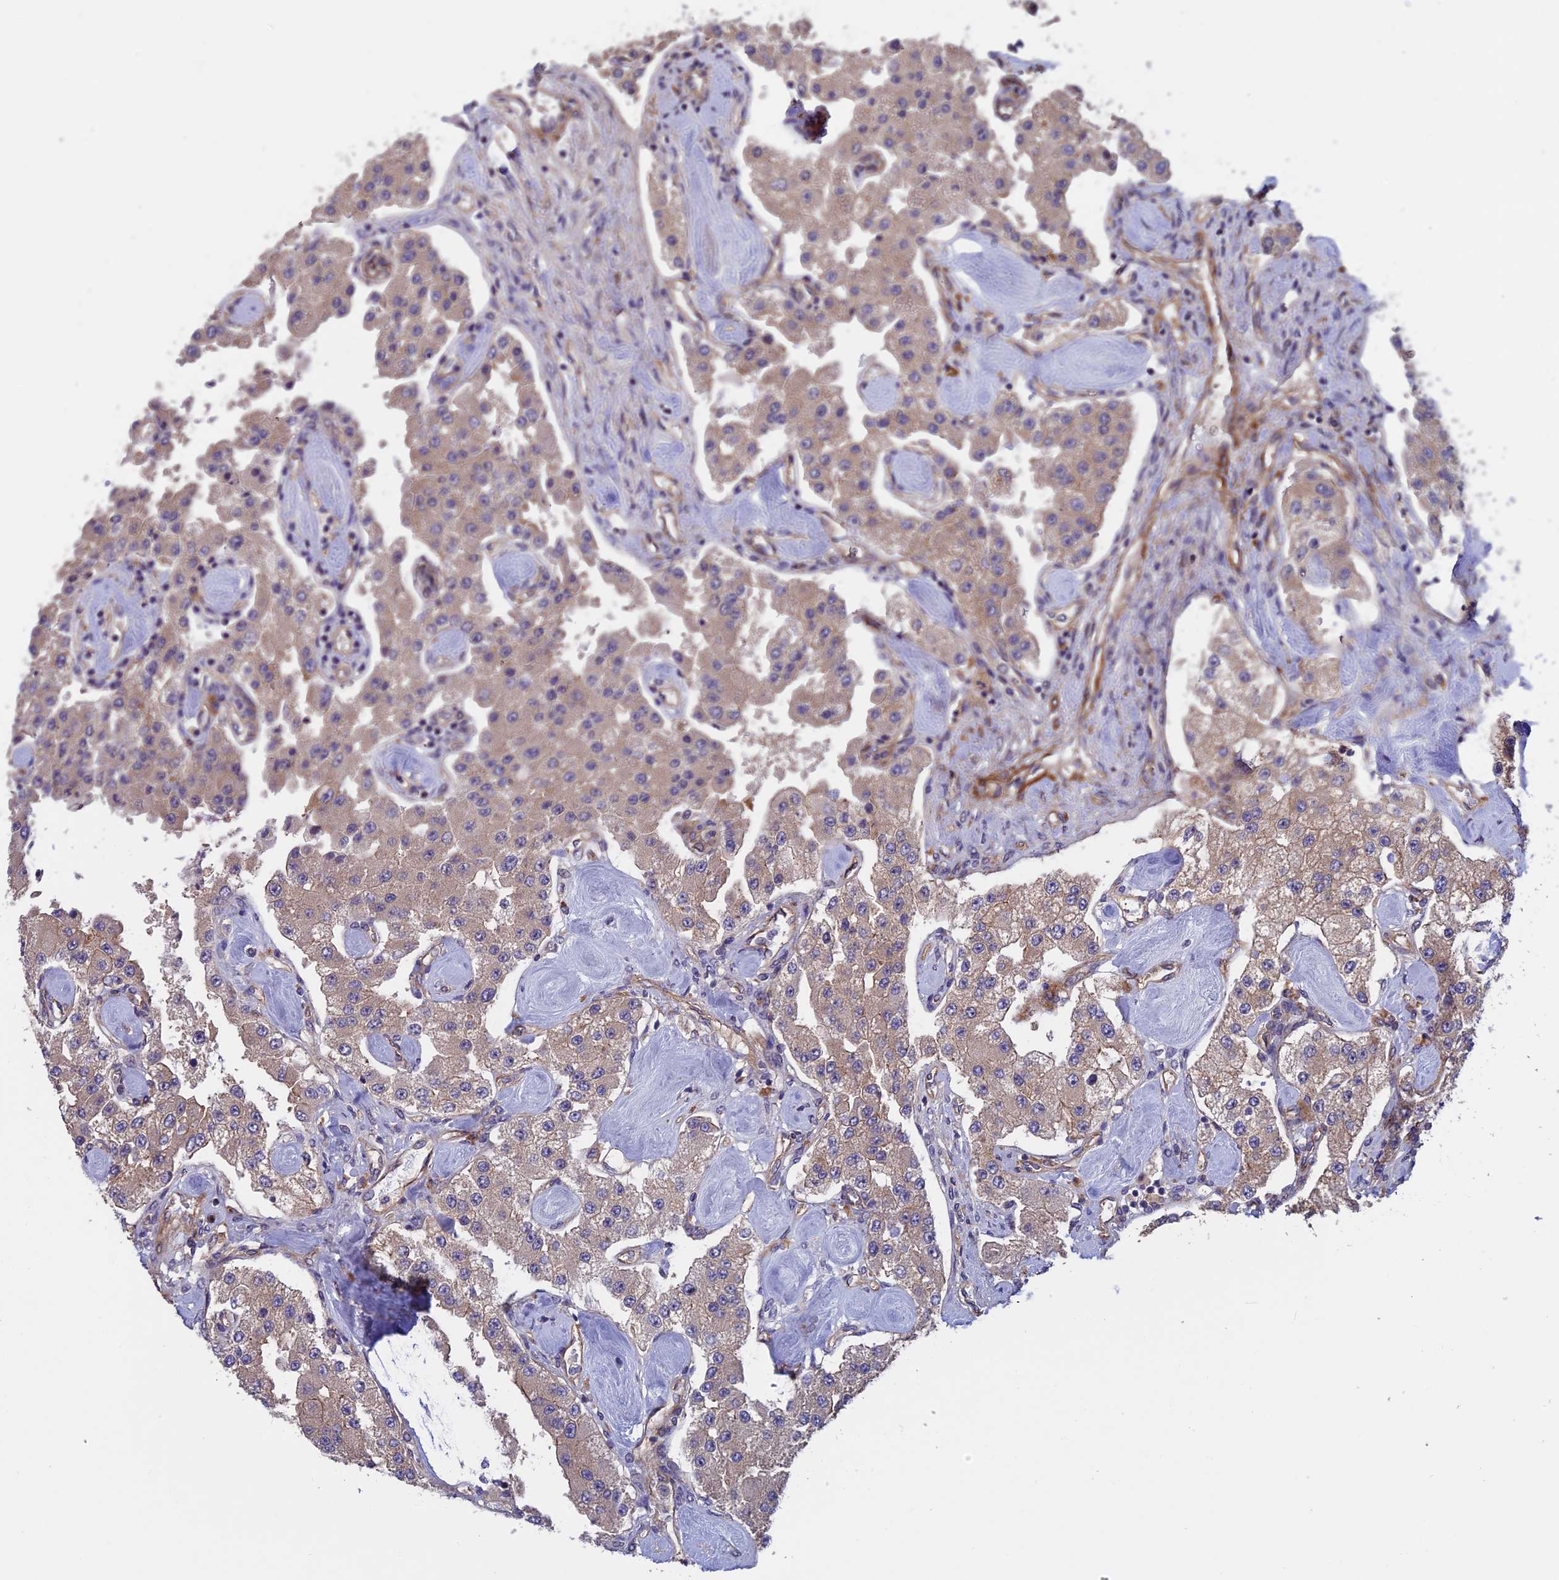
{"staining": {"intensity": "moderate", "quantity": ">75%", "location": "cytoplasmic/membranous"}, "tissue": "carcinoid", "cell_type": "Tumor cells", "image_type": "cancer", "snomed": [{"axis": "morphology", "description": "Carcinoid, malignant, NOS"}, {"axis": "topography", "description": "Pancreas"}], "caption": "This is a histology image of immunohistochemistry staining of malignant carcinoid, which shows moderate expression in the cytoplasmic/membranous of tumor cells.", "gene": "ADAMTS15", "patient": {"sex": "male", "age": 41}}